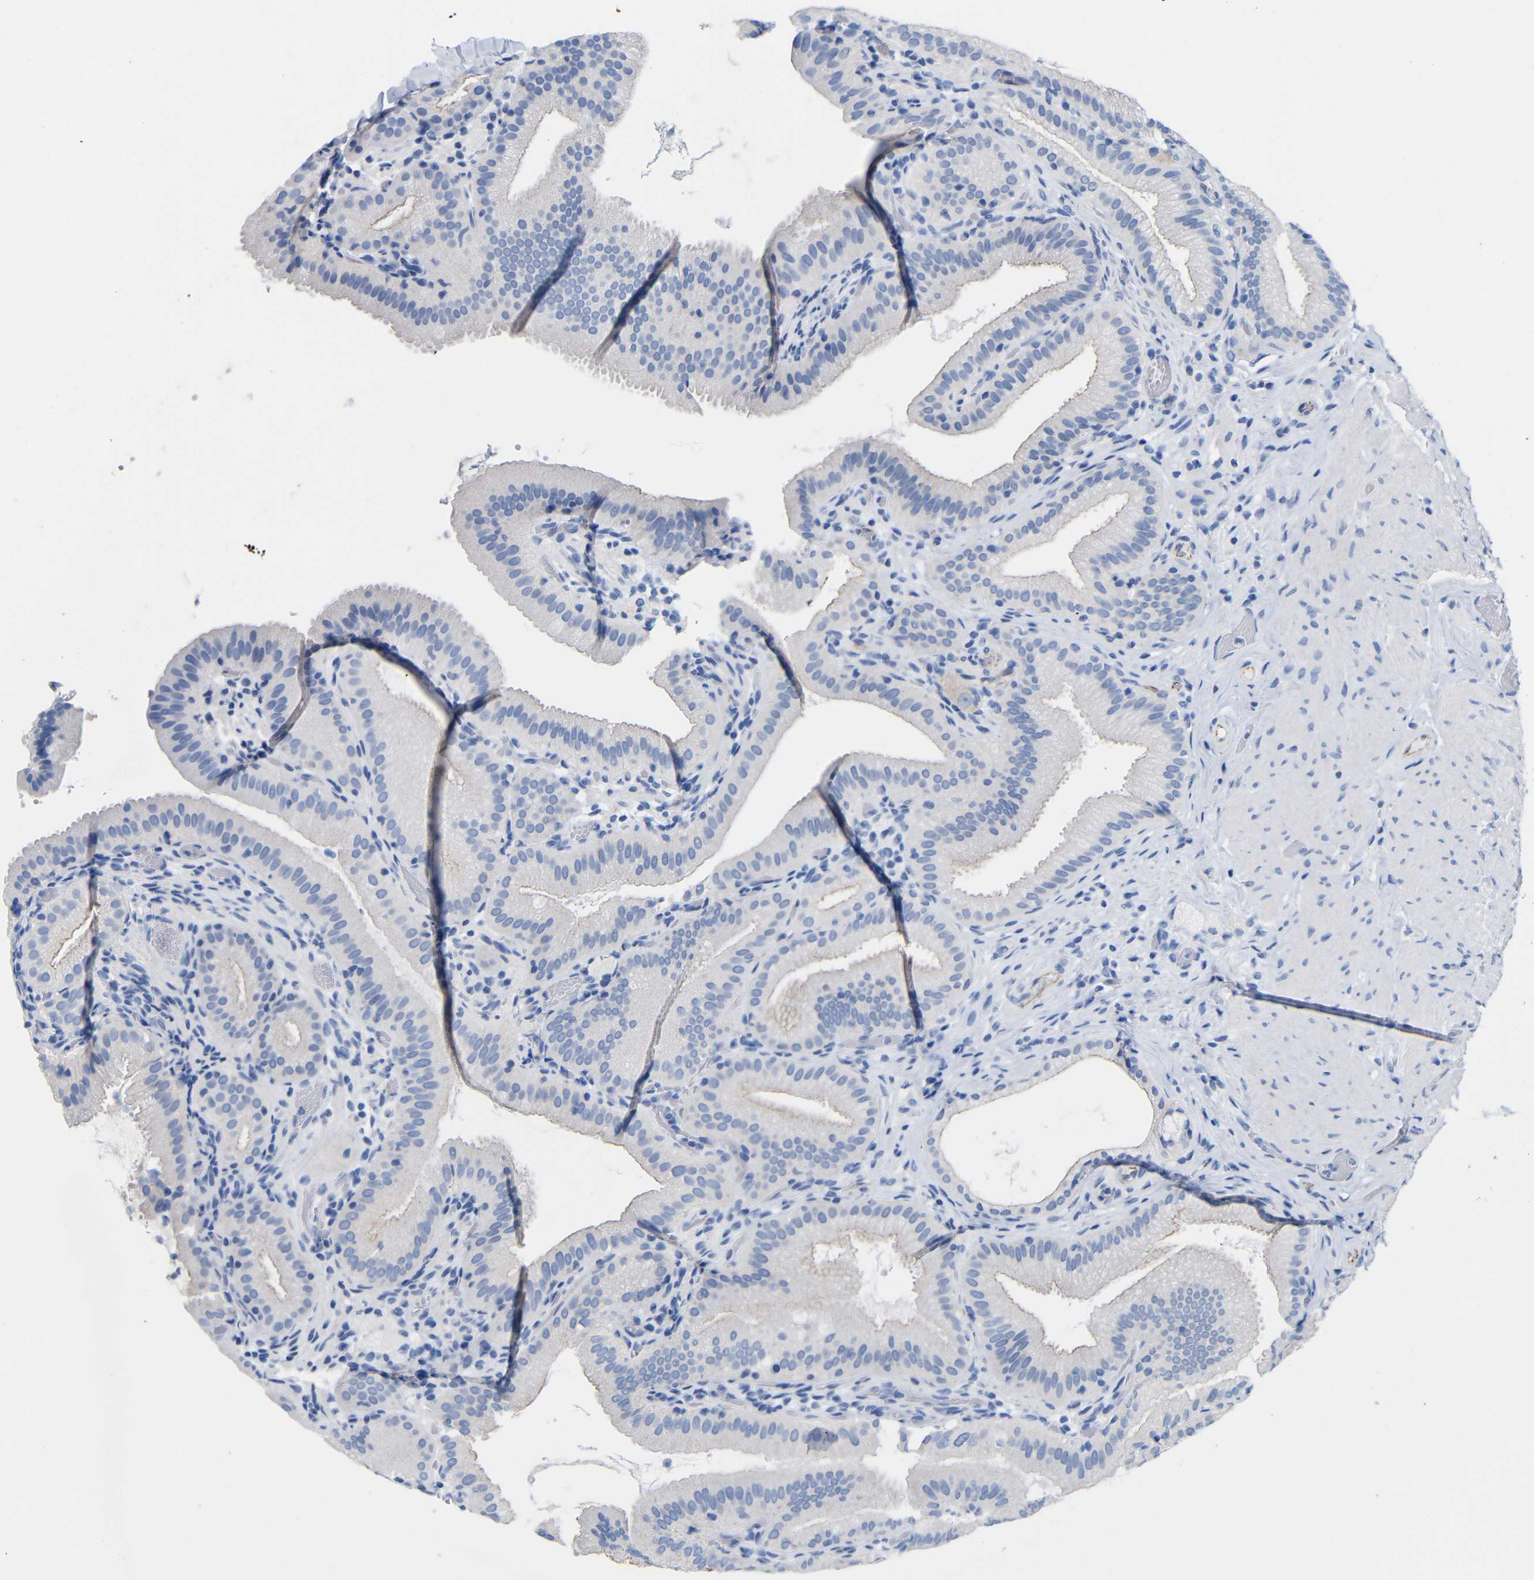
{"staining": {"intensity": "weak", "quantity": "<25%", "location": "cytoplasmic/membranous"}, "tissue": "gallbladder", "cell_type": "Glandular cells", "image_type": "normal", "snomed": [{"axis": "morphology", "description": "Normal tissue, NOS"}, {"axis": "topography", "description": "Gallbladder"}], "caption": "Gallbladder stained for a protein using immunohistochemistry displays no expression glandular cells.", "gene": "CGNL1", "patient": {"sex": "male", "age": 54}}